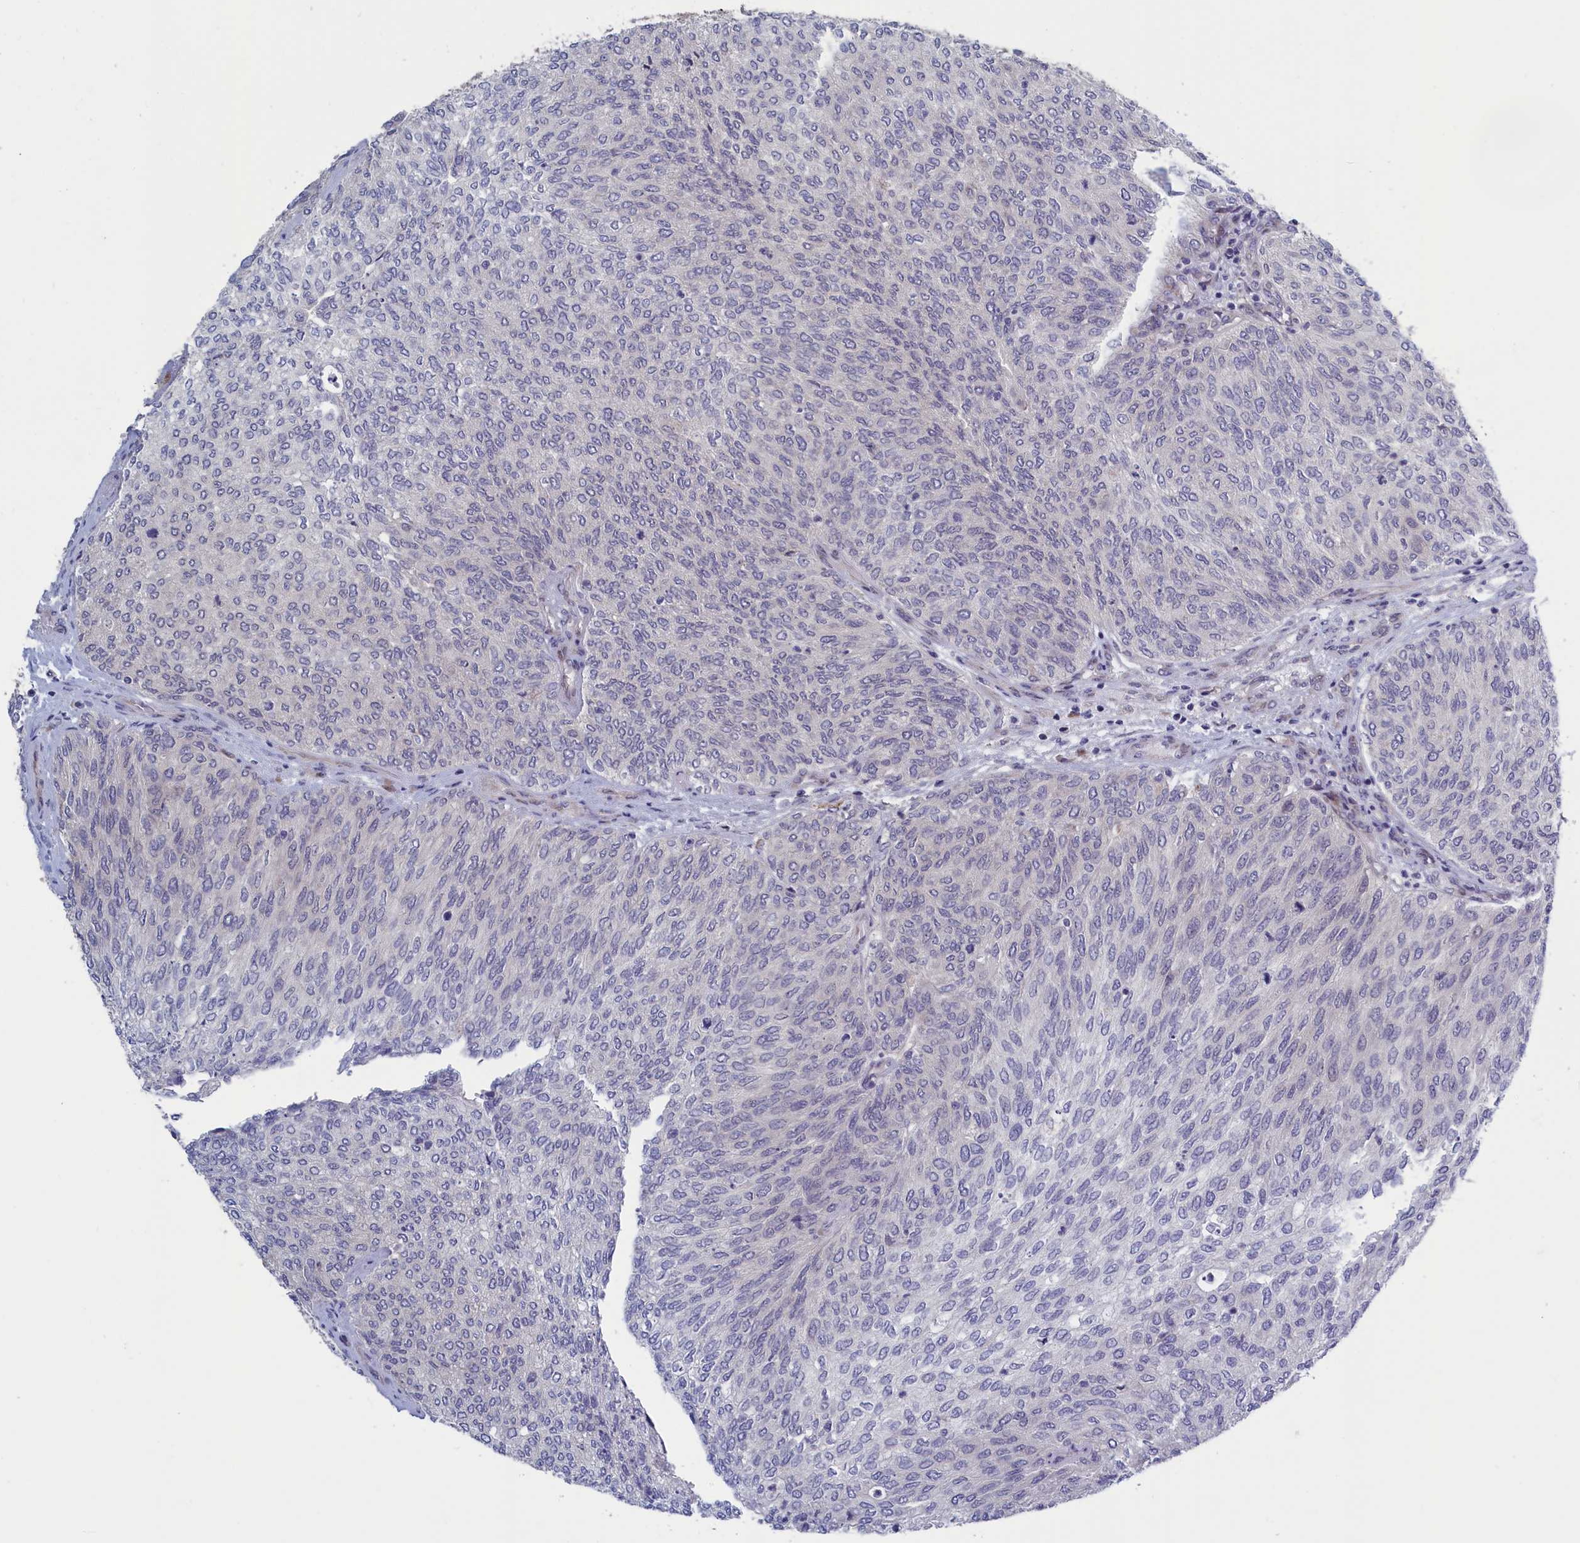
{"staining": {"intensity": "negative", "quantity": "none", "location": "none"}, "tissue": "urothelial cancer", "cell_type": "Tumor cells", "image_type": "cancer", "snomed": [{"axis": "morphology", "description": "Urothelial carcinoma, Low grade"}, {"axis": "topography", "description": "Urinary bladder"}], "caption": "Tumor cells show no significant protein positivity in urothelial cancer.", "gene": "LSG1", "patient": {"sex": "female", "age": 79}}